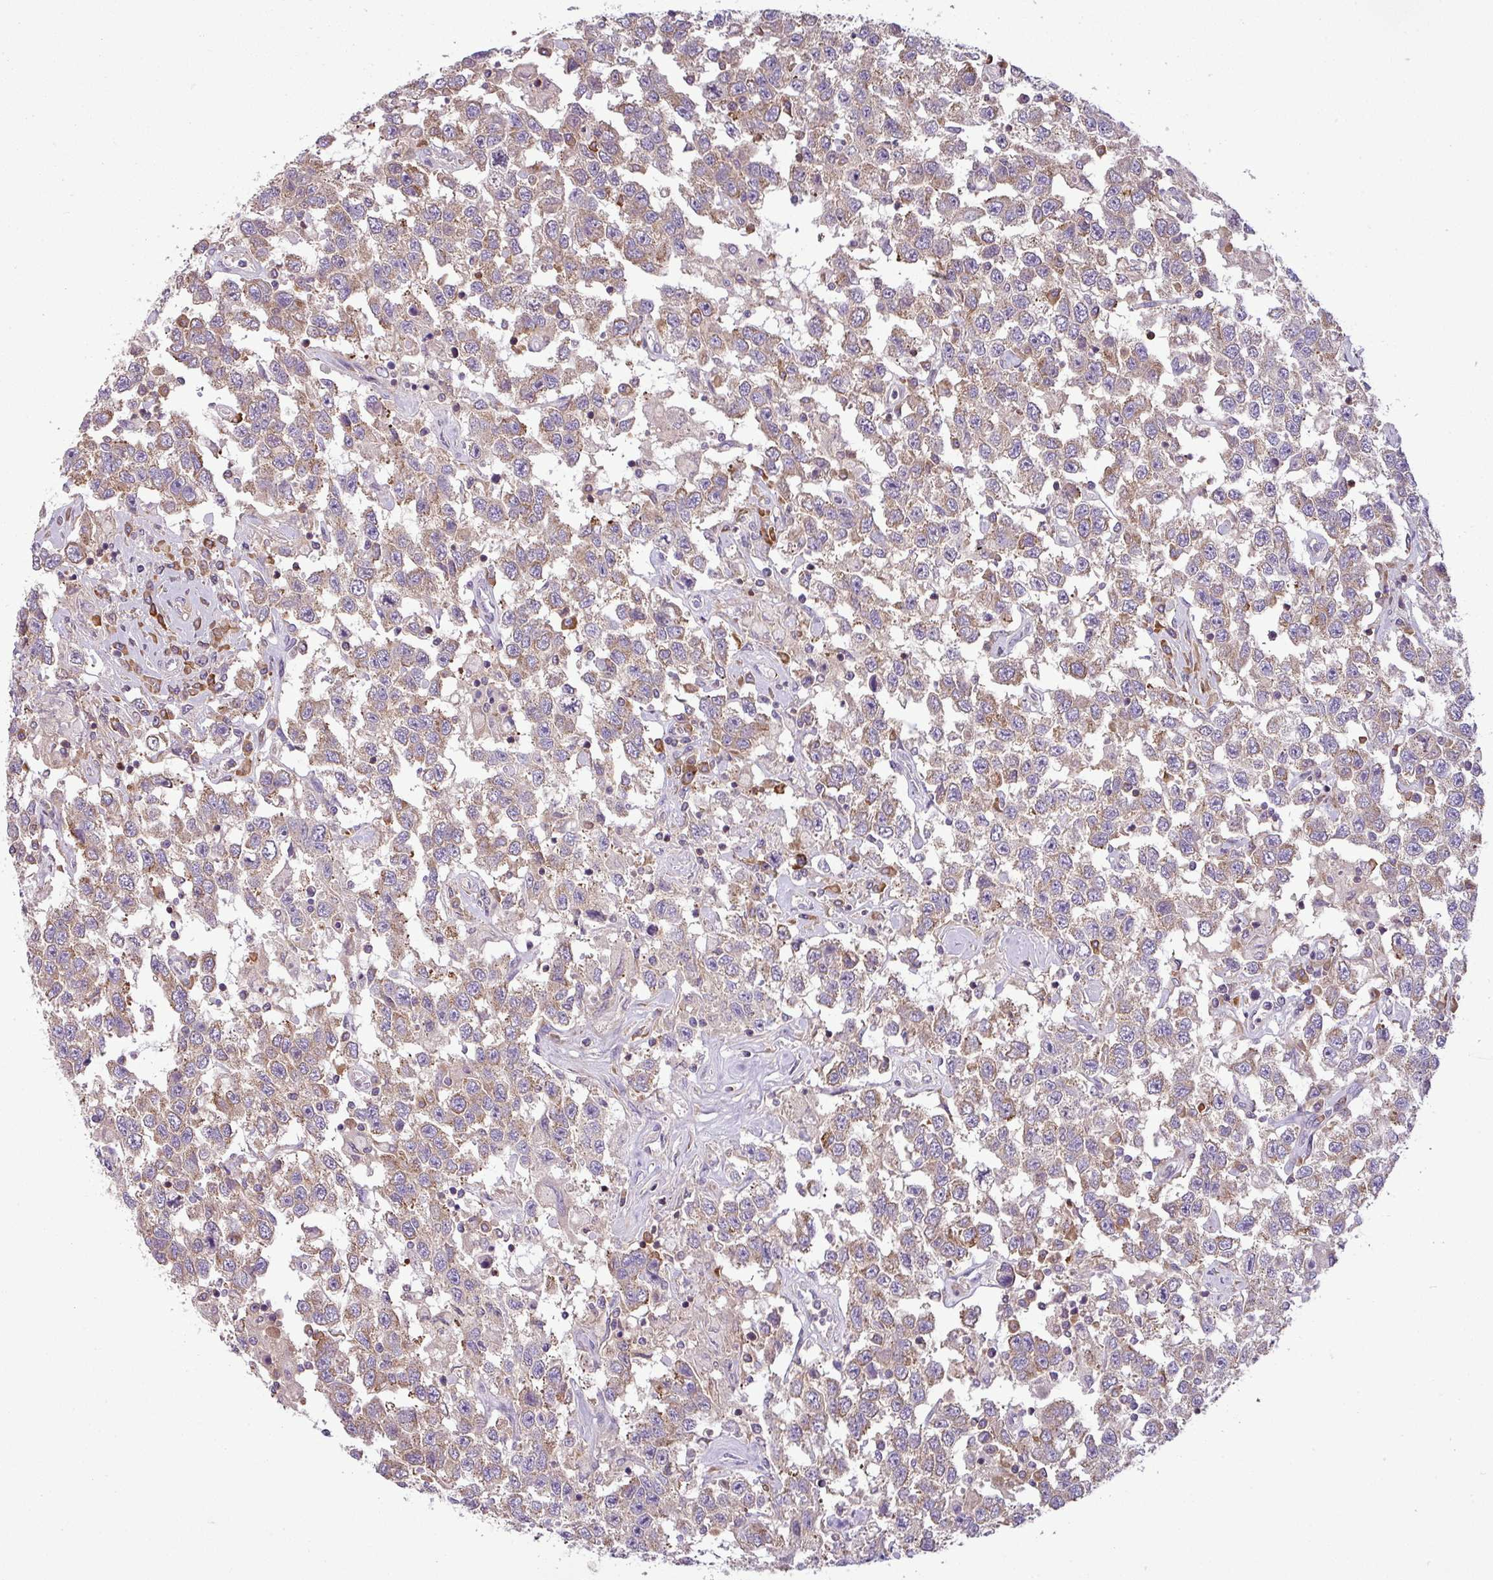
{"staining": {"intensity": "moderate", "quantity": "25%-75%", "location": "cytoplasmic/membranous"}, "tissue": "testis cancer", "cell_type": "Tumor cells", "image_type": "cancer", "snomed": [{"axis": "morphology", "description": "Seminoma, NOS"}, {"axis": "topography", "description": "Testis"}], "caption": "Testis cancer (seminoma) stained with a brown dye displays moderate cytoplasmic/membranous positive positivity in about 25%-75% of tumor cells.", "gene": "LRRC74B", "patient": {"sex": "male", "age": 41}}